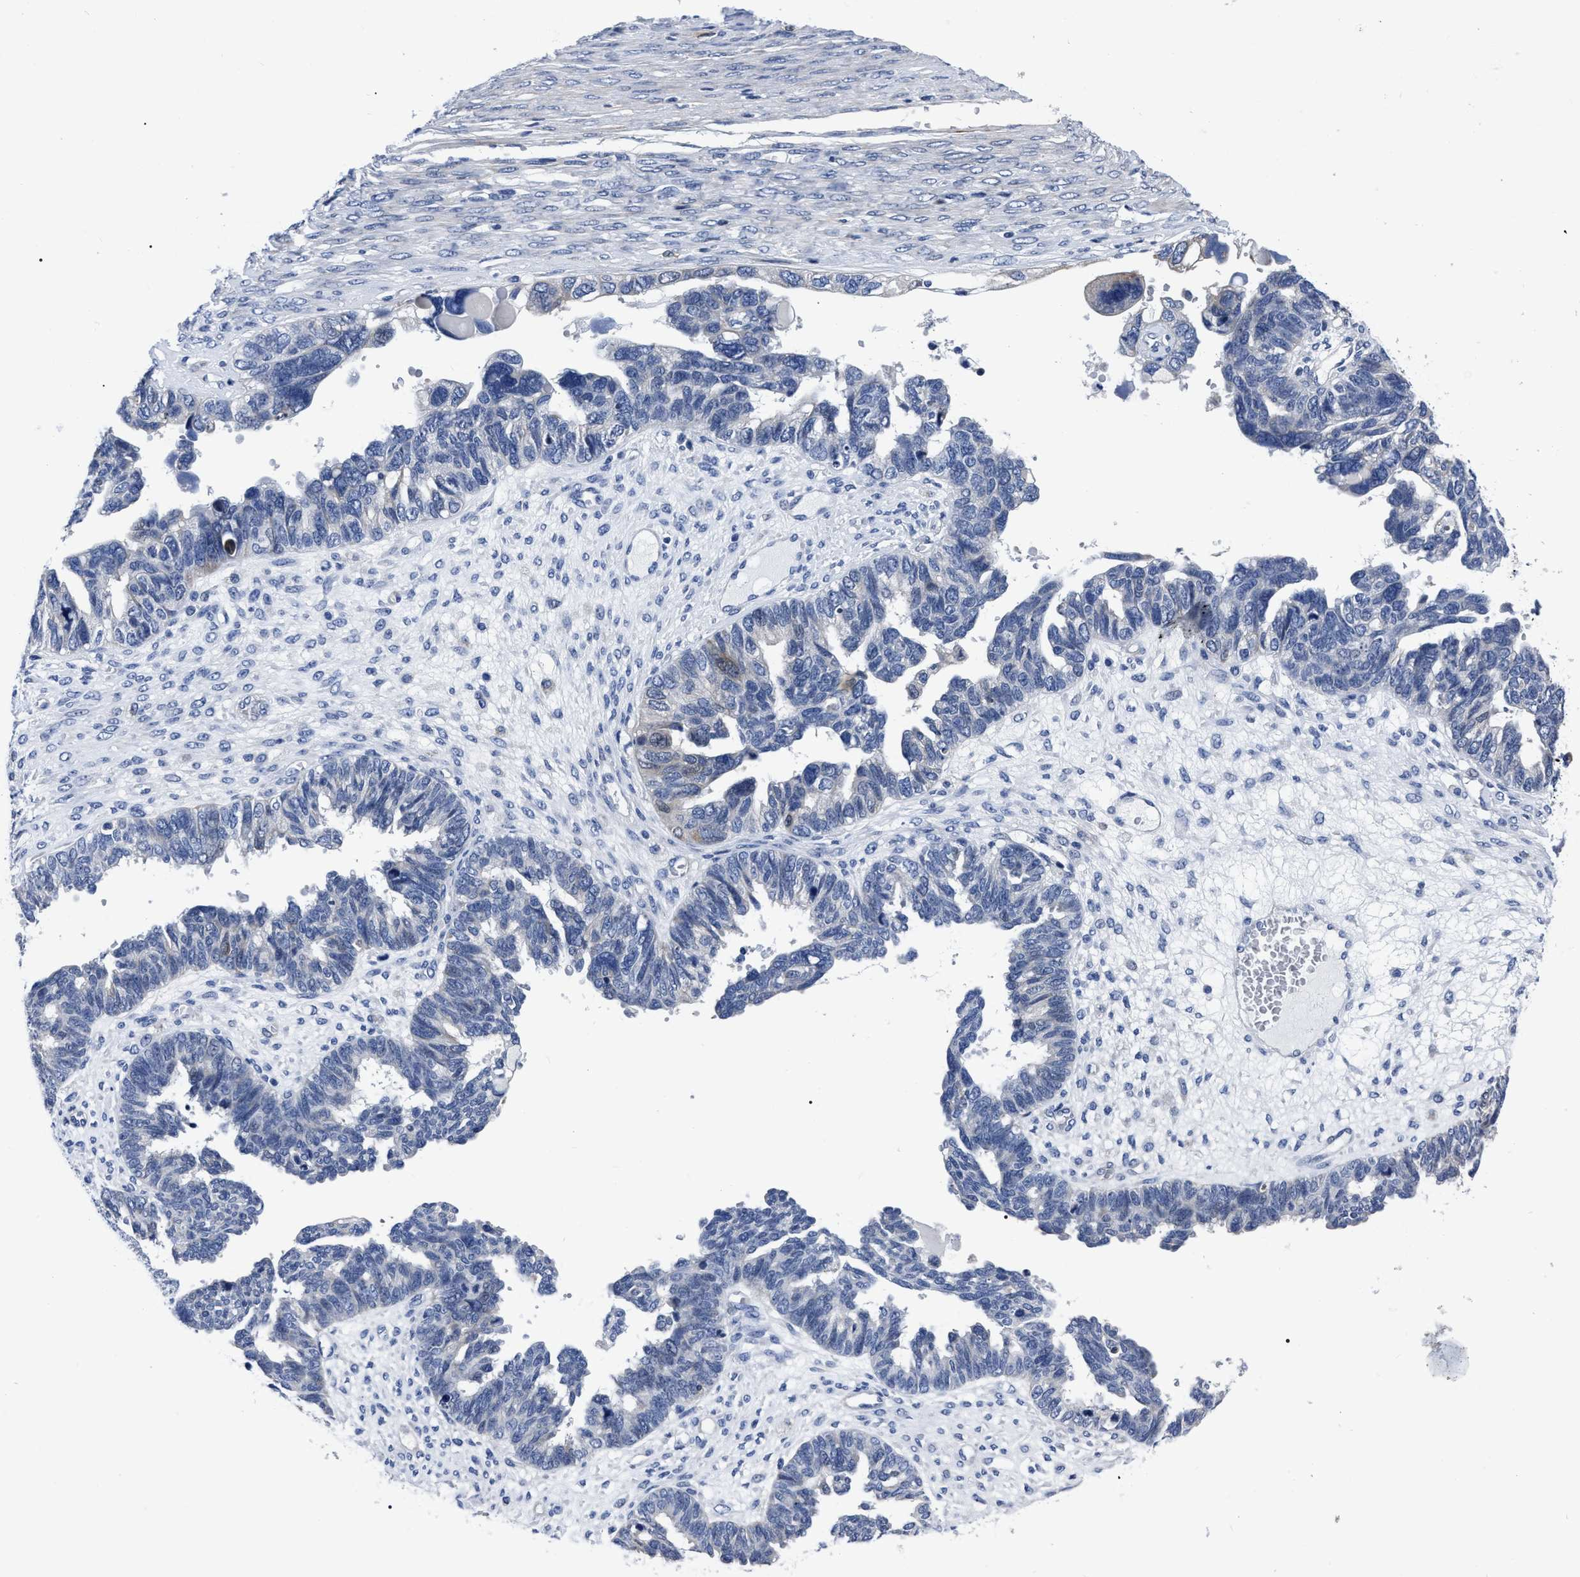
{"staining": {"intensity": "negative", "quantity": "none", "location": "none"}, "tissue": "ovarian cancer", "cell_type": "Tumor cells", "image_type": "cancer", "snomed": [{"axis": "morphology", "description": "Cystadenocarcinoma, serous, NOS"}, {"axis": "topography", "description": "Ovary"}], "caption": "The image demonstrates no significant staining in tumor cells of serous cystadenocarcinoma (ovarian).", "gene": "MOV10L1", "patient": {"sex": "female", "age": 79}}